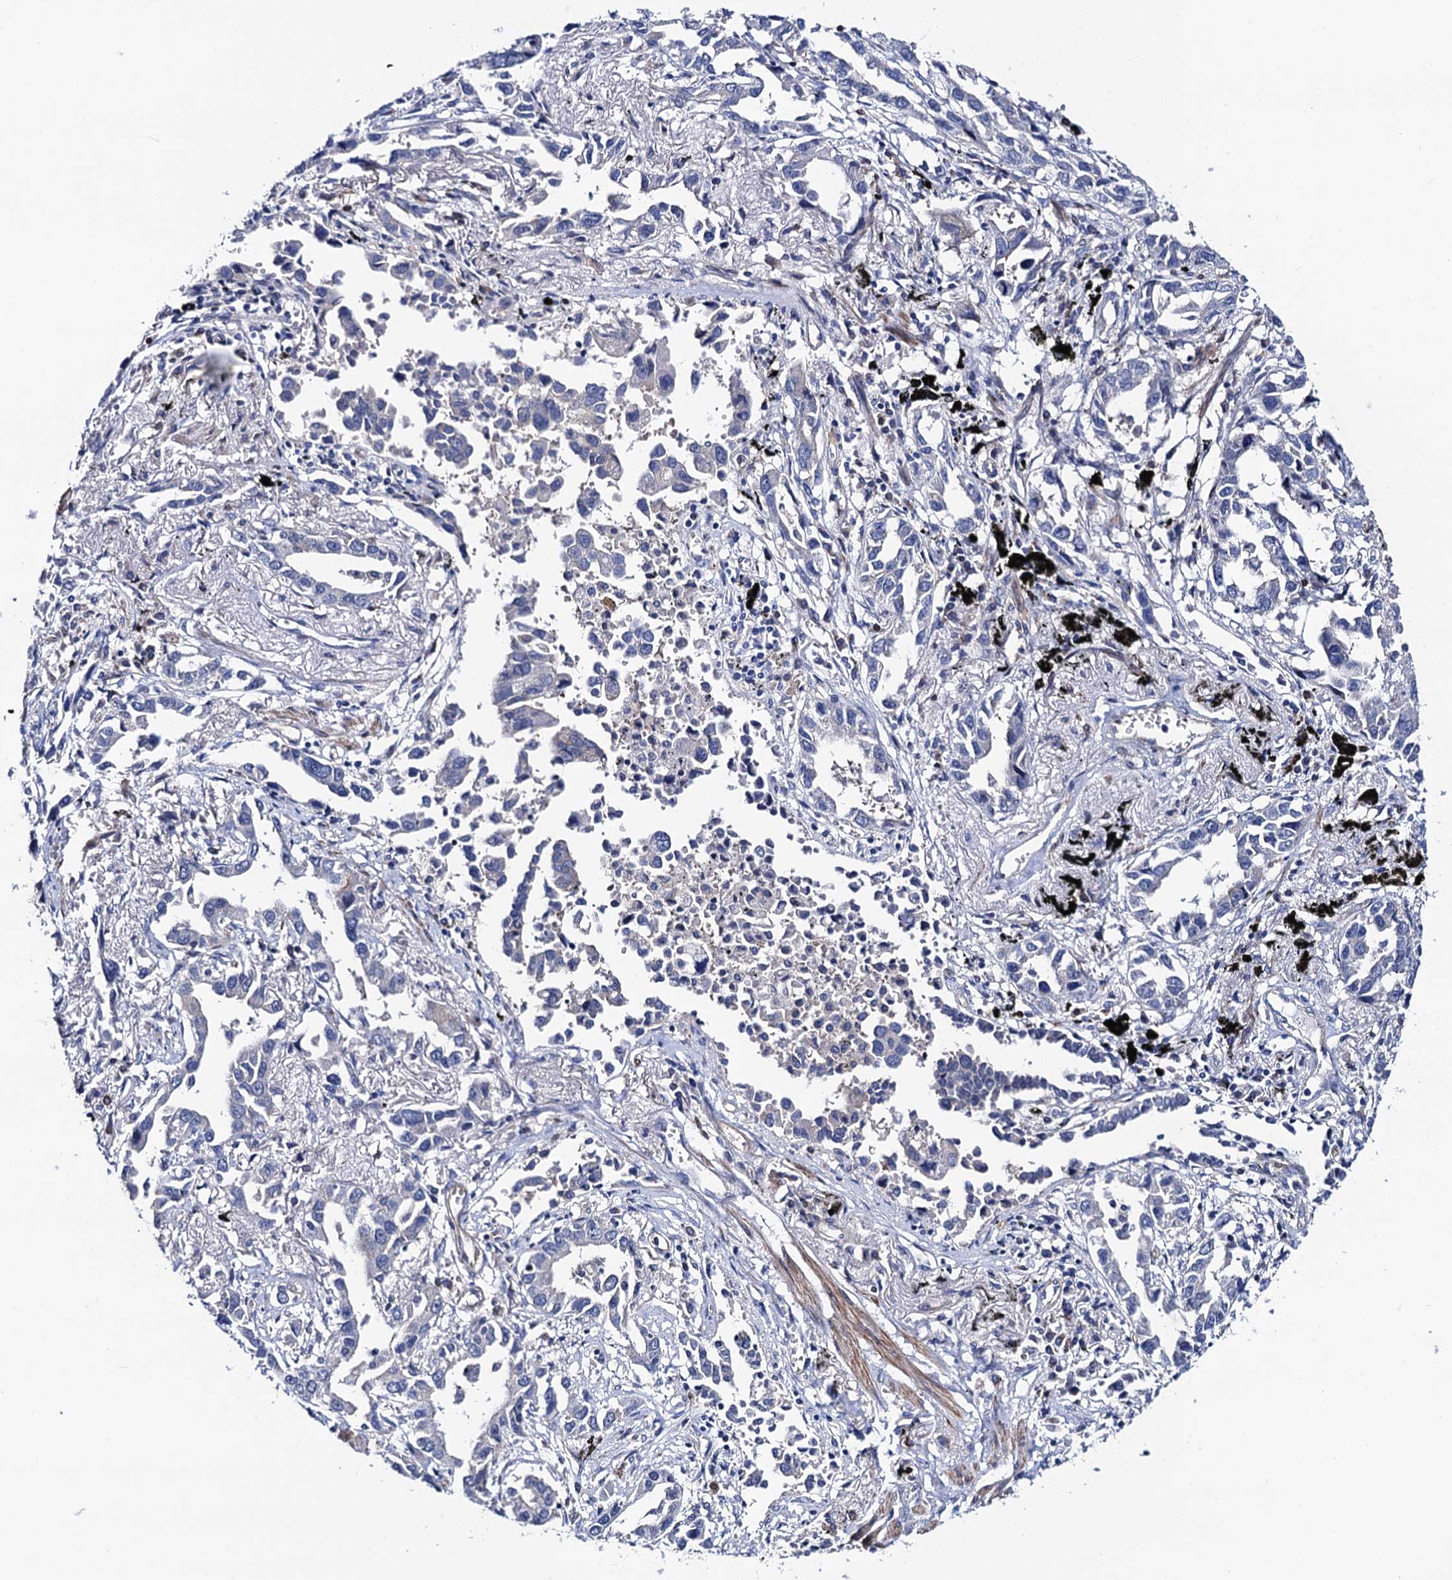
{"staining": {"intensity": "negative", "quantity": "none", "location": "none"}, "tissue": "lung cancer", "cell_type": "Tumor cells", "image_type": "cancer", "snomed": [{"axis": "morphology", "description": "Adenocarcinoma, NOS"}, {"axis": "topography", "description": "Lung"}], "caption": "The immunohistochemistry (IHC) histopathology image has no significant positivity in tumor cells of lung cancer tissue. The staining is performed using DAB (3,3'-diaminobenzidine) brown chromogen with nuclei counter-stained in using hematoxylin.", "gene": "ZDHHC18", "patient": {"sex": "male", "age": 67}}